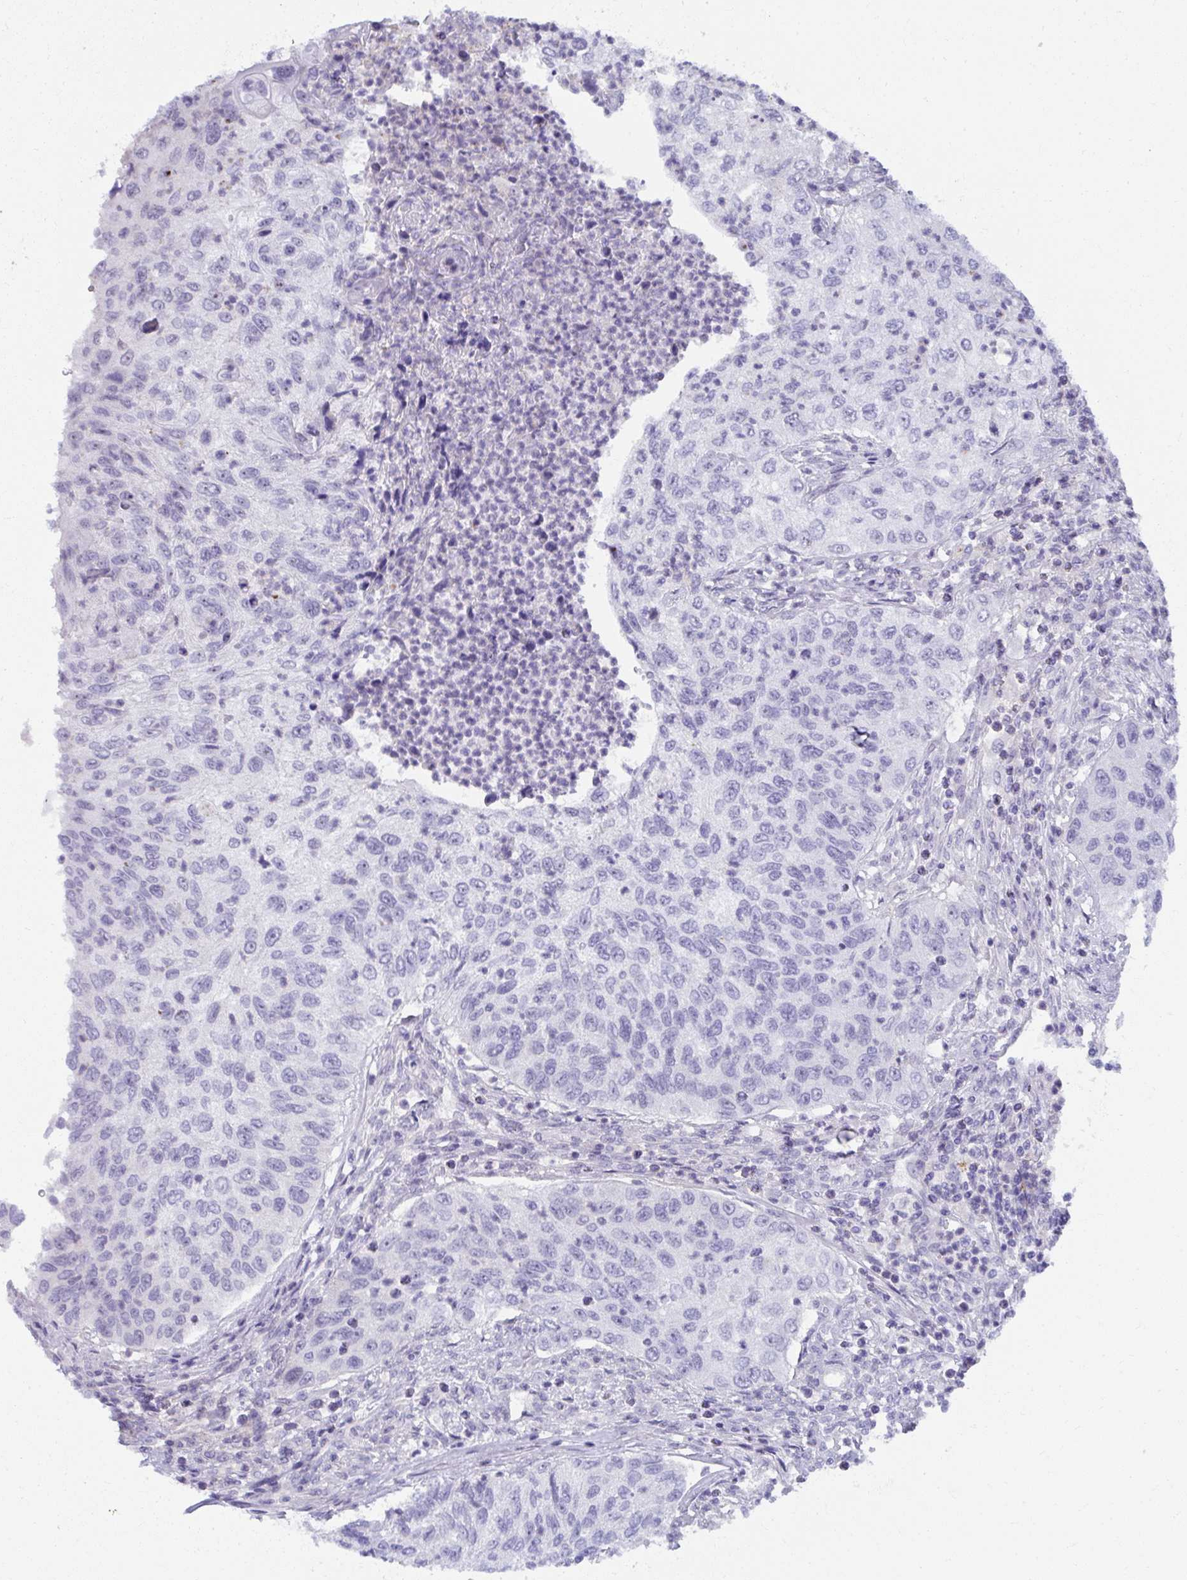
{"staining": {"intensity": "negative", "quantity": "none", "location": "none"}, "tissue": "urothelial cancer", "cell_type": "Tumor cells", "image_type": "cancer", "snomed": [{"axis": "morphology", "description": "Urothelial carcinoma, High grade"}, {"axis": "topography", "description": "Urinary bladder"}], "caption": "The immunohistochemistry photomicrograph has no significant expression in tumor cells of urothelial cancer tissue. (Stains: DAB (3,3'-diaminobenzidine) IHC with hematoxylin counter stain, Microscopy: brightfield microscopy at high magnification).", "gene": "MUS81", "patient": {"sex": "female", "age": 60}}